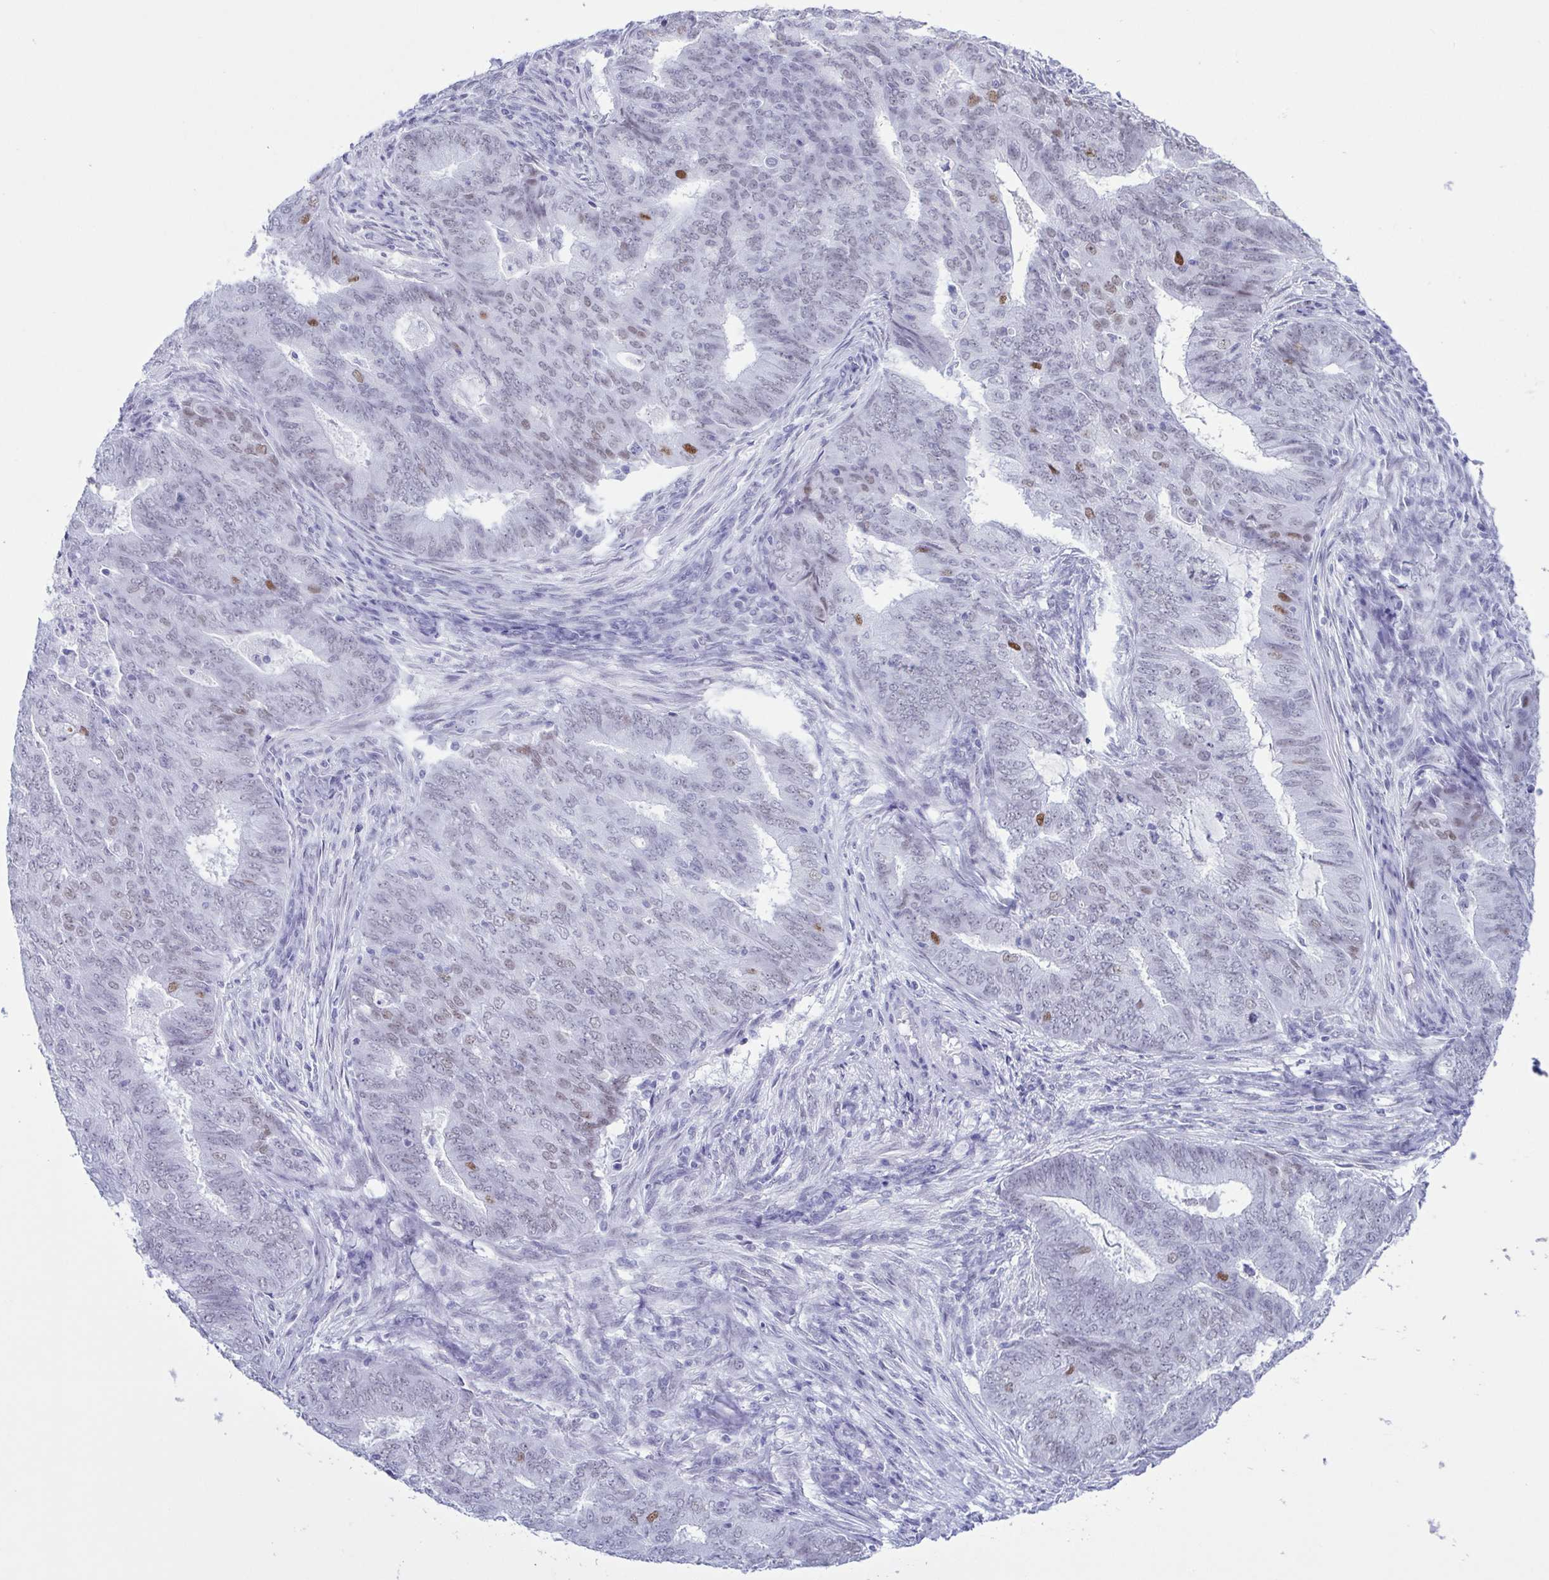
{"staining": {"intensity": "moderate", "quantity": "<25%", "location": "nuclear"}, "tissue": "endometrial cancer", "cell_type": "Tumor cells", "image_type": "cancer", "snomed": [{"axis": "morphology", "description": "Adenocarcinoma, NOS"}, {"axis": "topography", "description": "Endometrium"}], "caption": "An IHC histopathology image of neoplastic tissue is shown. Protein staining in brown highlights moderate nuclear positivity in endometrial cancer (adenocarcinoma) within tumor cells.", "gene": "SUGP2", "patient": {"sex": "female", "age": 62}}